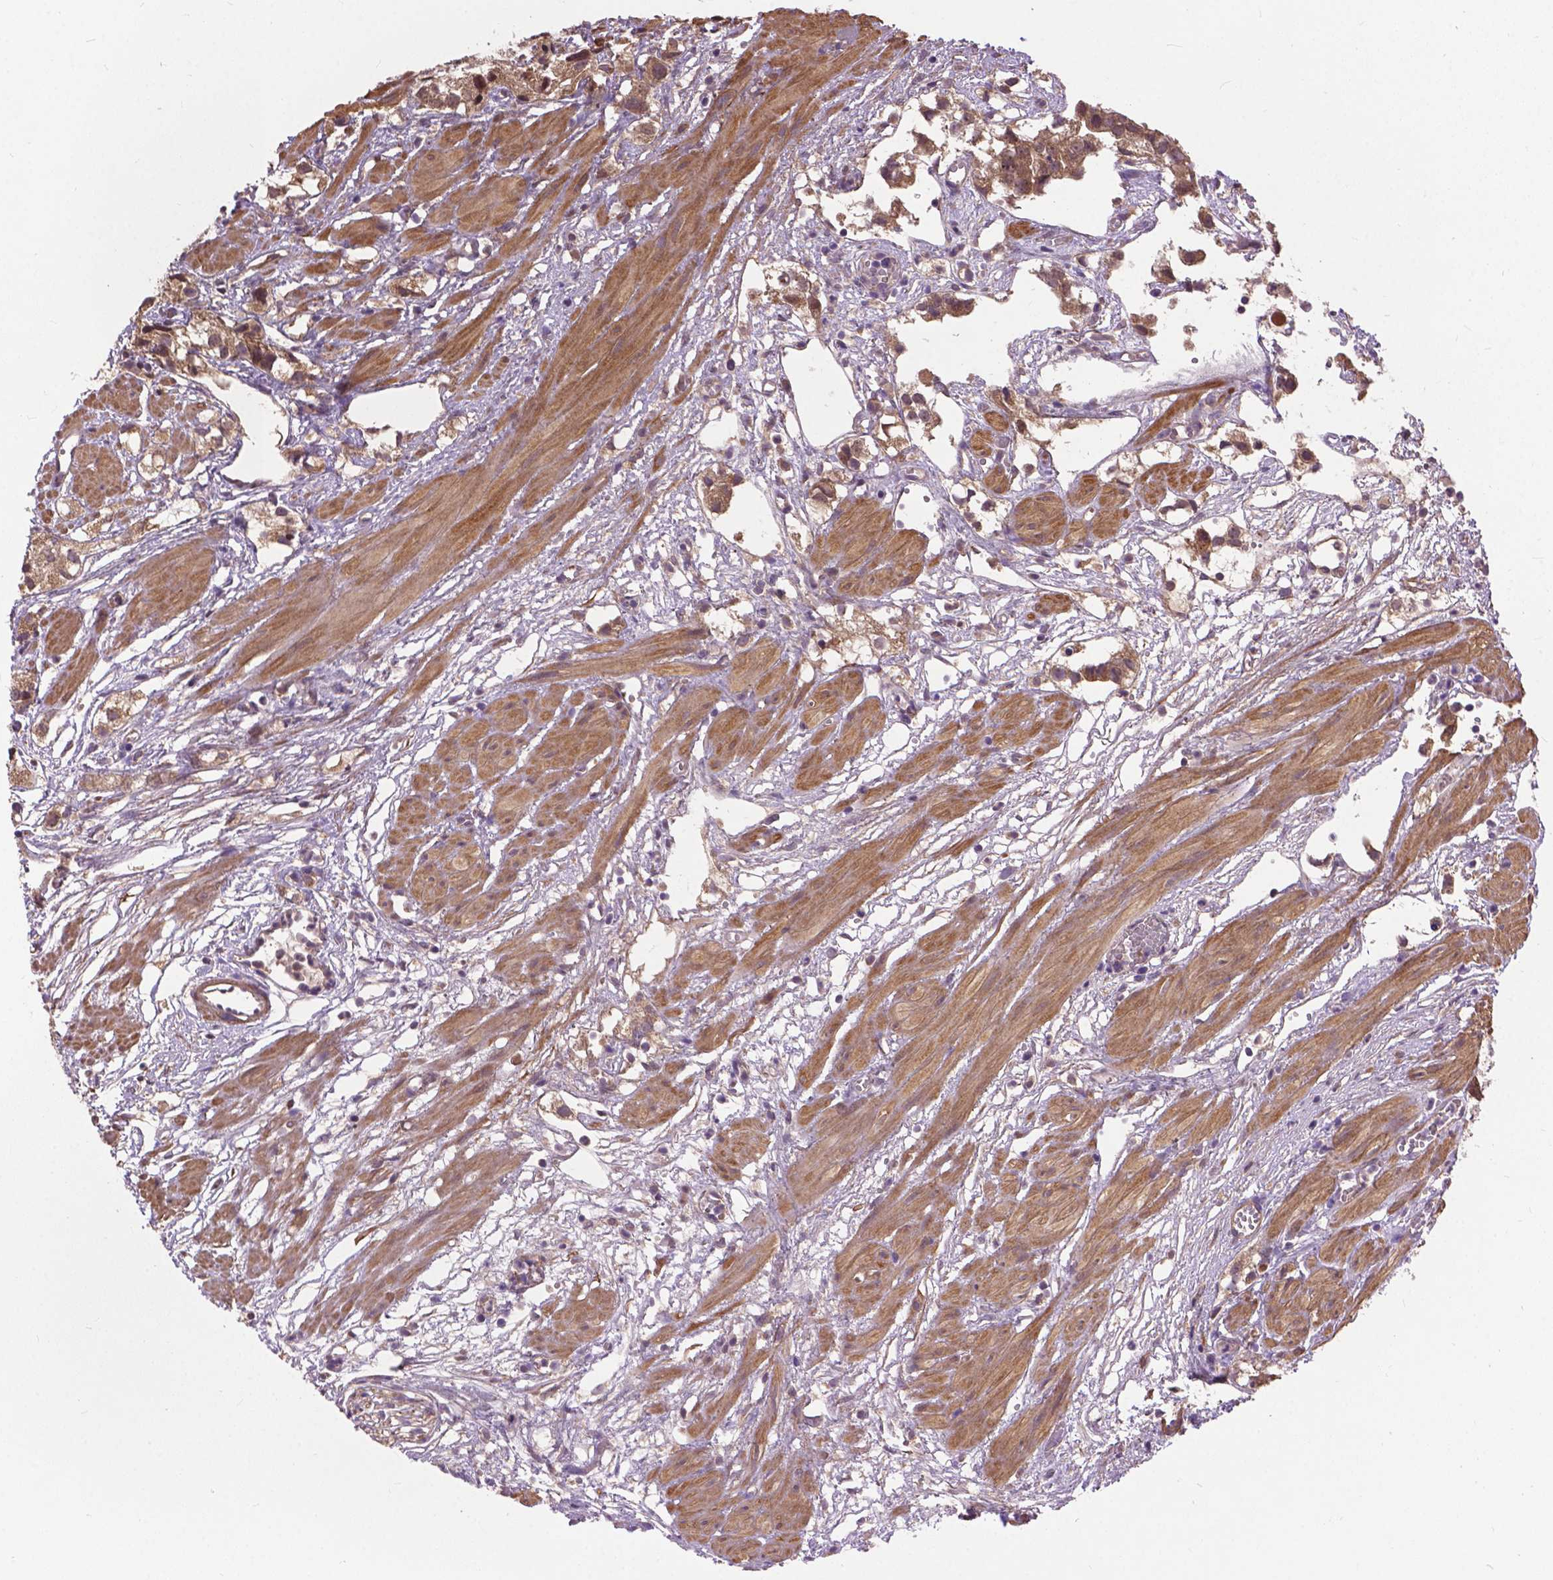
{"staining": {"intensity": "moderate", "quantity": ">75%", "location": "cytoplasmic/membranous"}, "tissue": "prostate cancer", "cell_type": "Tumor cells", "image_type": "cancer", "snomed": [{"axis": "morphology", "description": "Adenocarcinoma, High grade"}, {"axis": "topography", "description": "Prostate"}], "caption": "This micrograph demonstrates immunohistochemistry (IHC) staining of prostate cancer, with medium moderate cytoplasmic/membranous positivity in about >75% of tumor cells.", "gene": "ZNF616", "patient": {"sex": "male", "age": 68}}